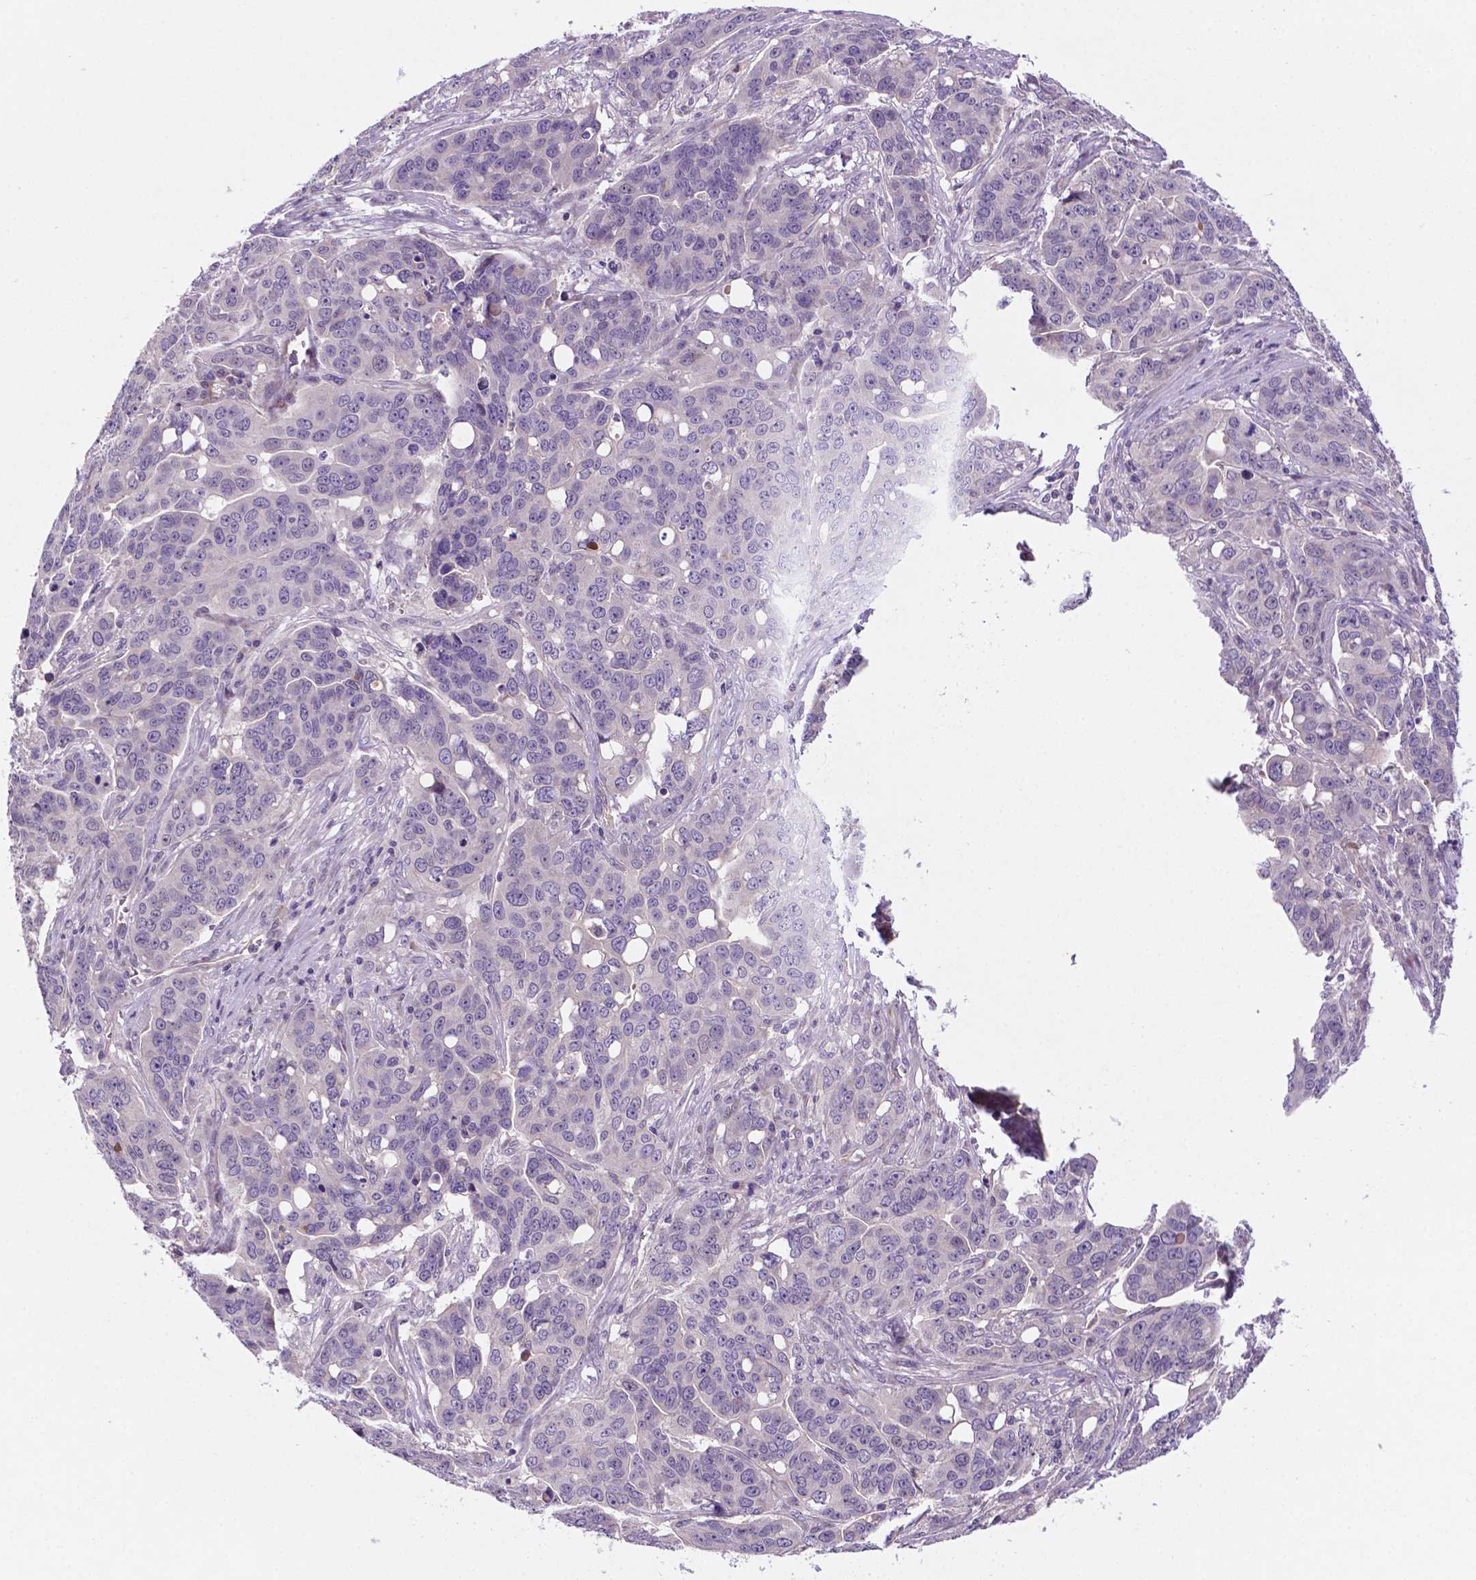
{"staining": {"intensity": "negative", "quantity": "none", "location": "none"}, "tissue": "ovarian cancer", "cell_type": "Tumor cells", "image_type": "cancer", "snomed": [{"axis": "morphology", "description": "Carcinoma, endometroid"}, {"axis": "topography", "description": "Ovary"}], "caption": "High power microscopy micrograph of an immunohistochemistry (IHC) histopathology image of ovarian endometroid carcinoma, revealing no significant expression in tumor cells.", "gene": "TM4SF20", "patient": {"sex": "female", "age": 78}}